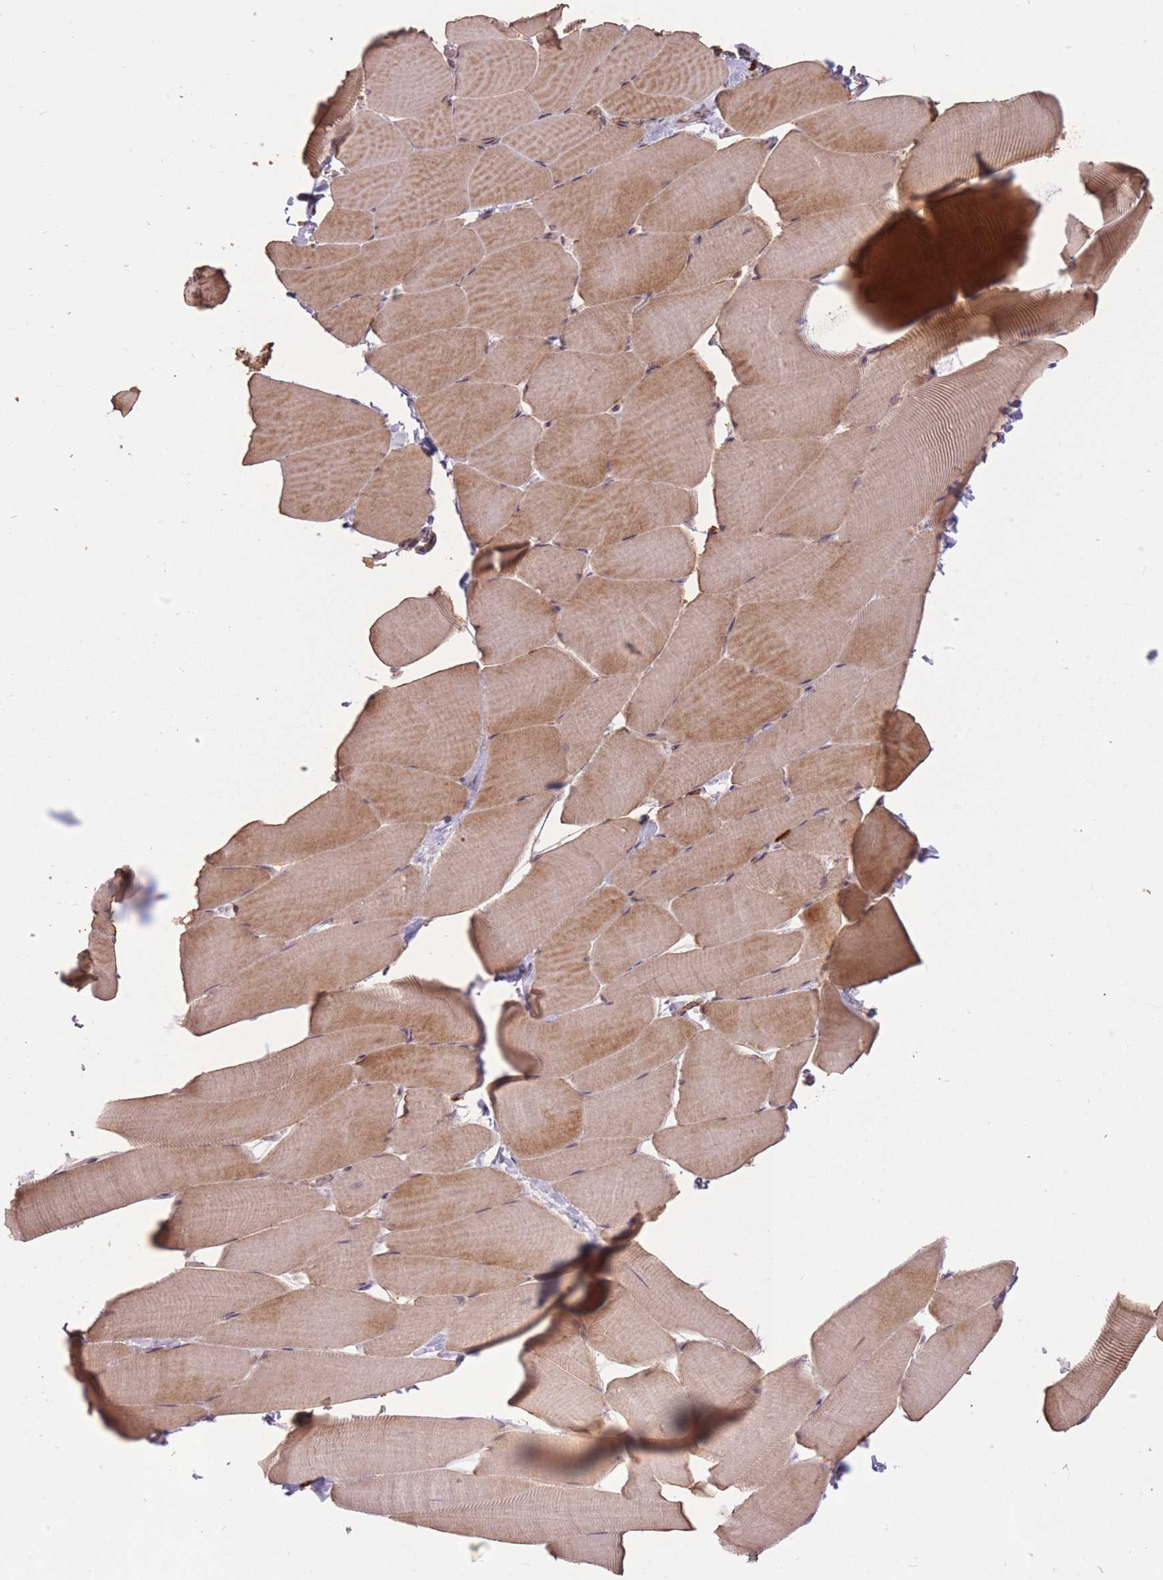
{"staining": {"intensity": "moderate", "quantity": ">75%", "location": "cytoplasmic/membranous"}, "tissue": "skeletal muscle", "cell_type": "Myocytes", "image_type": "normal", "snomed": [{"axis": "morphology", "description": "Normal tissue, NOS"}, {"axis": "topography", "description": "Skeletal muscle"}], "caption": "Protein staining by IHC shows moderate cytoplasmic/membranous positivity in approximately >75% of myocytes in unremarkable skeletal muscle. (brown staining indicates protein expression, while blue staining denotes nuclei).", "gene": "ERBB3", "patient": {"sex": "male", "age": 25}}